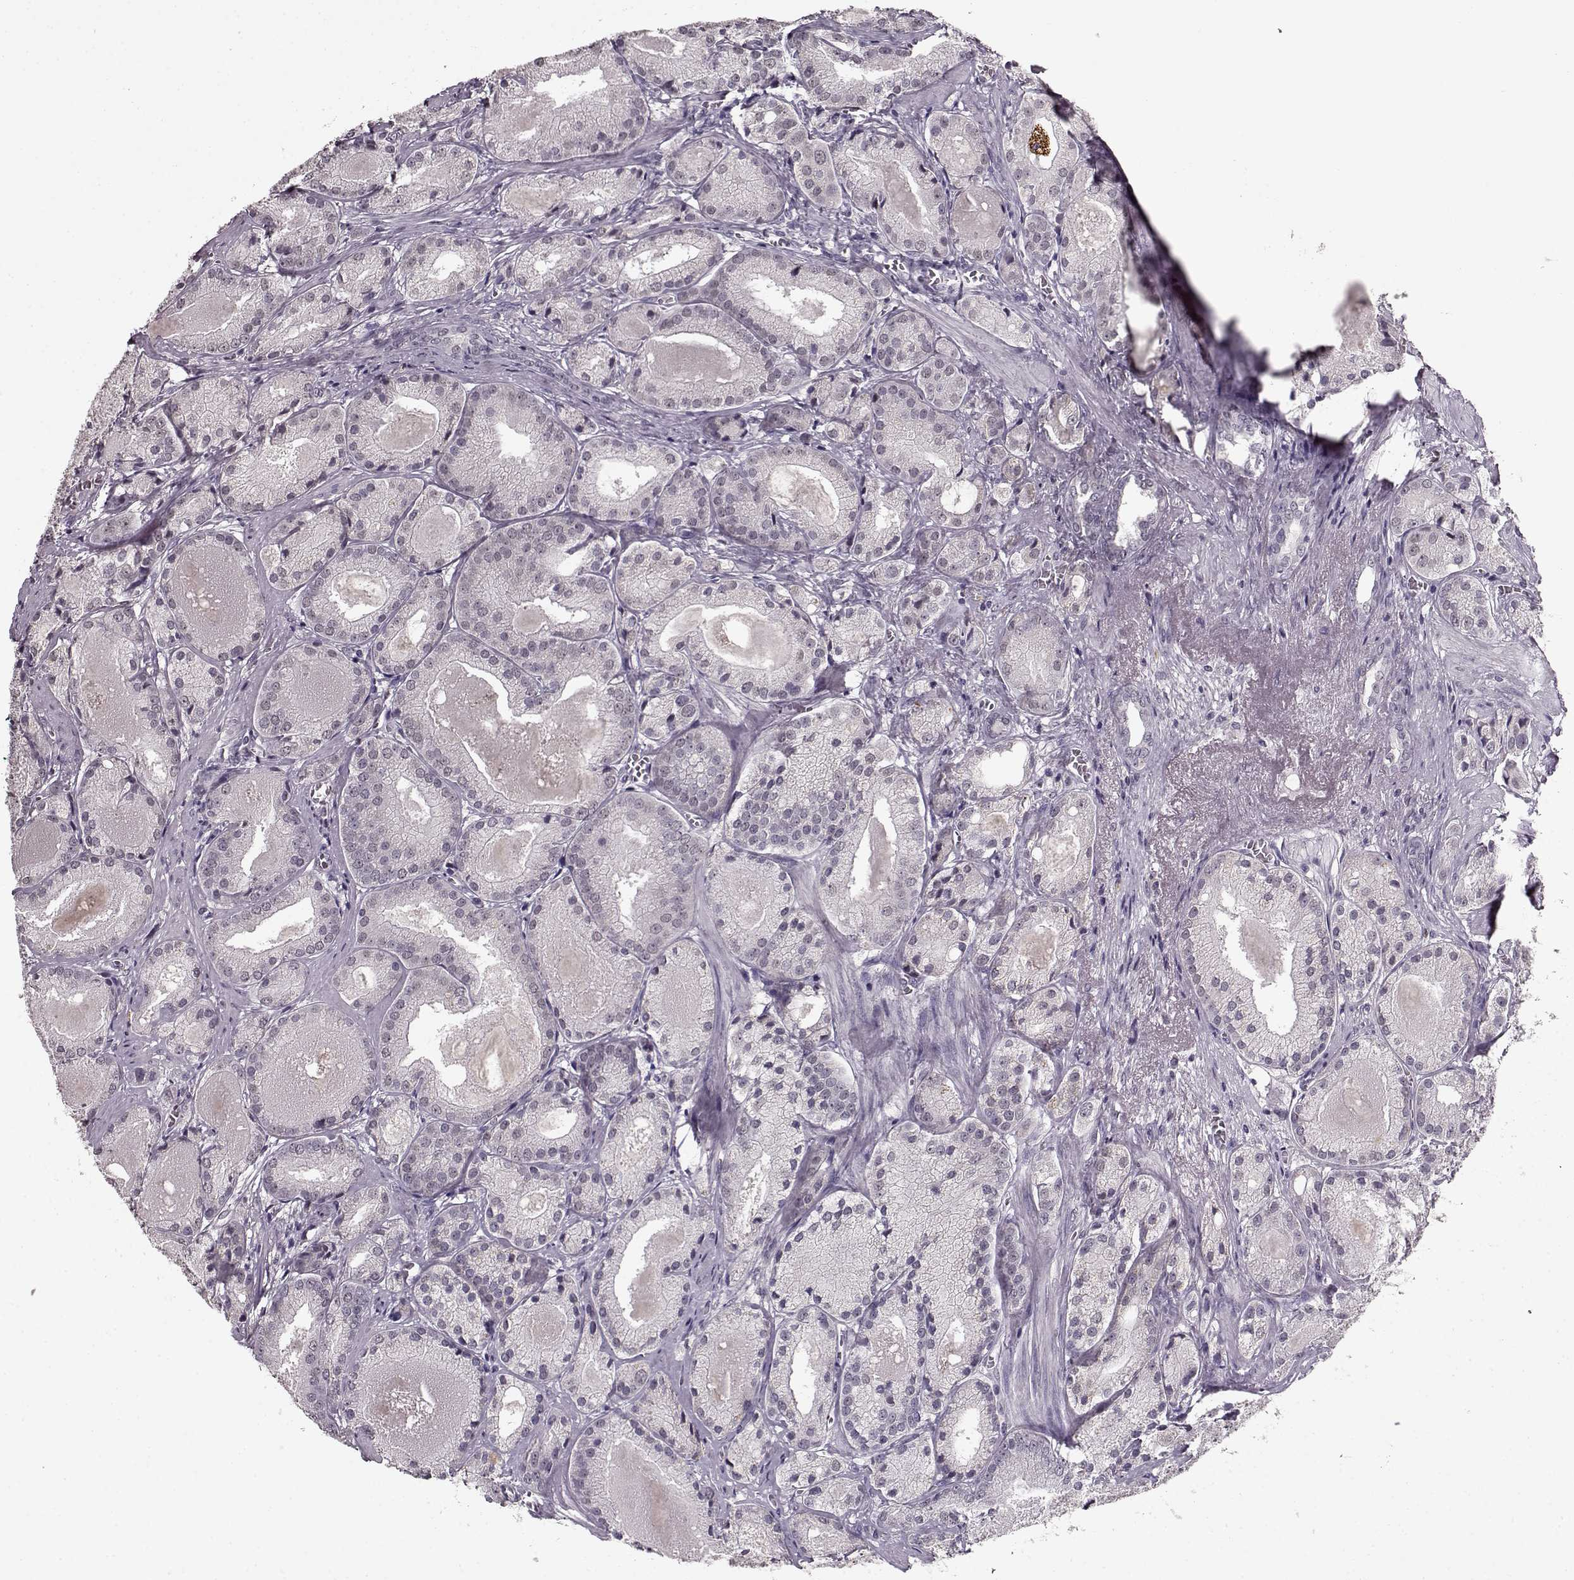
{"staining": {"intensity": "negative", "quantity": "none", "location": "none"}, "tissue": "prostate cancer", "cell_type": "Tumor cells", "image_type": "cancer", "snomed": [{"axis": "morphology", "description": "Adenocarcinoma, High grade"}, {"axis": "topography", "description": "Prostate"}], "caption": "An immunohistochemistry (IHC) histopathology image of prostate cancer (high-grade adenocarcinoma) is shown. There is no staining in tumor cells of prostate cancer (high-grade adenocarcinoma).", "gene": "RP1L1", "patient": {"sex": "male", "age": 66}}